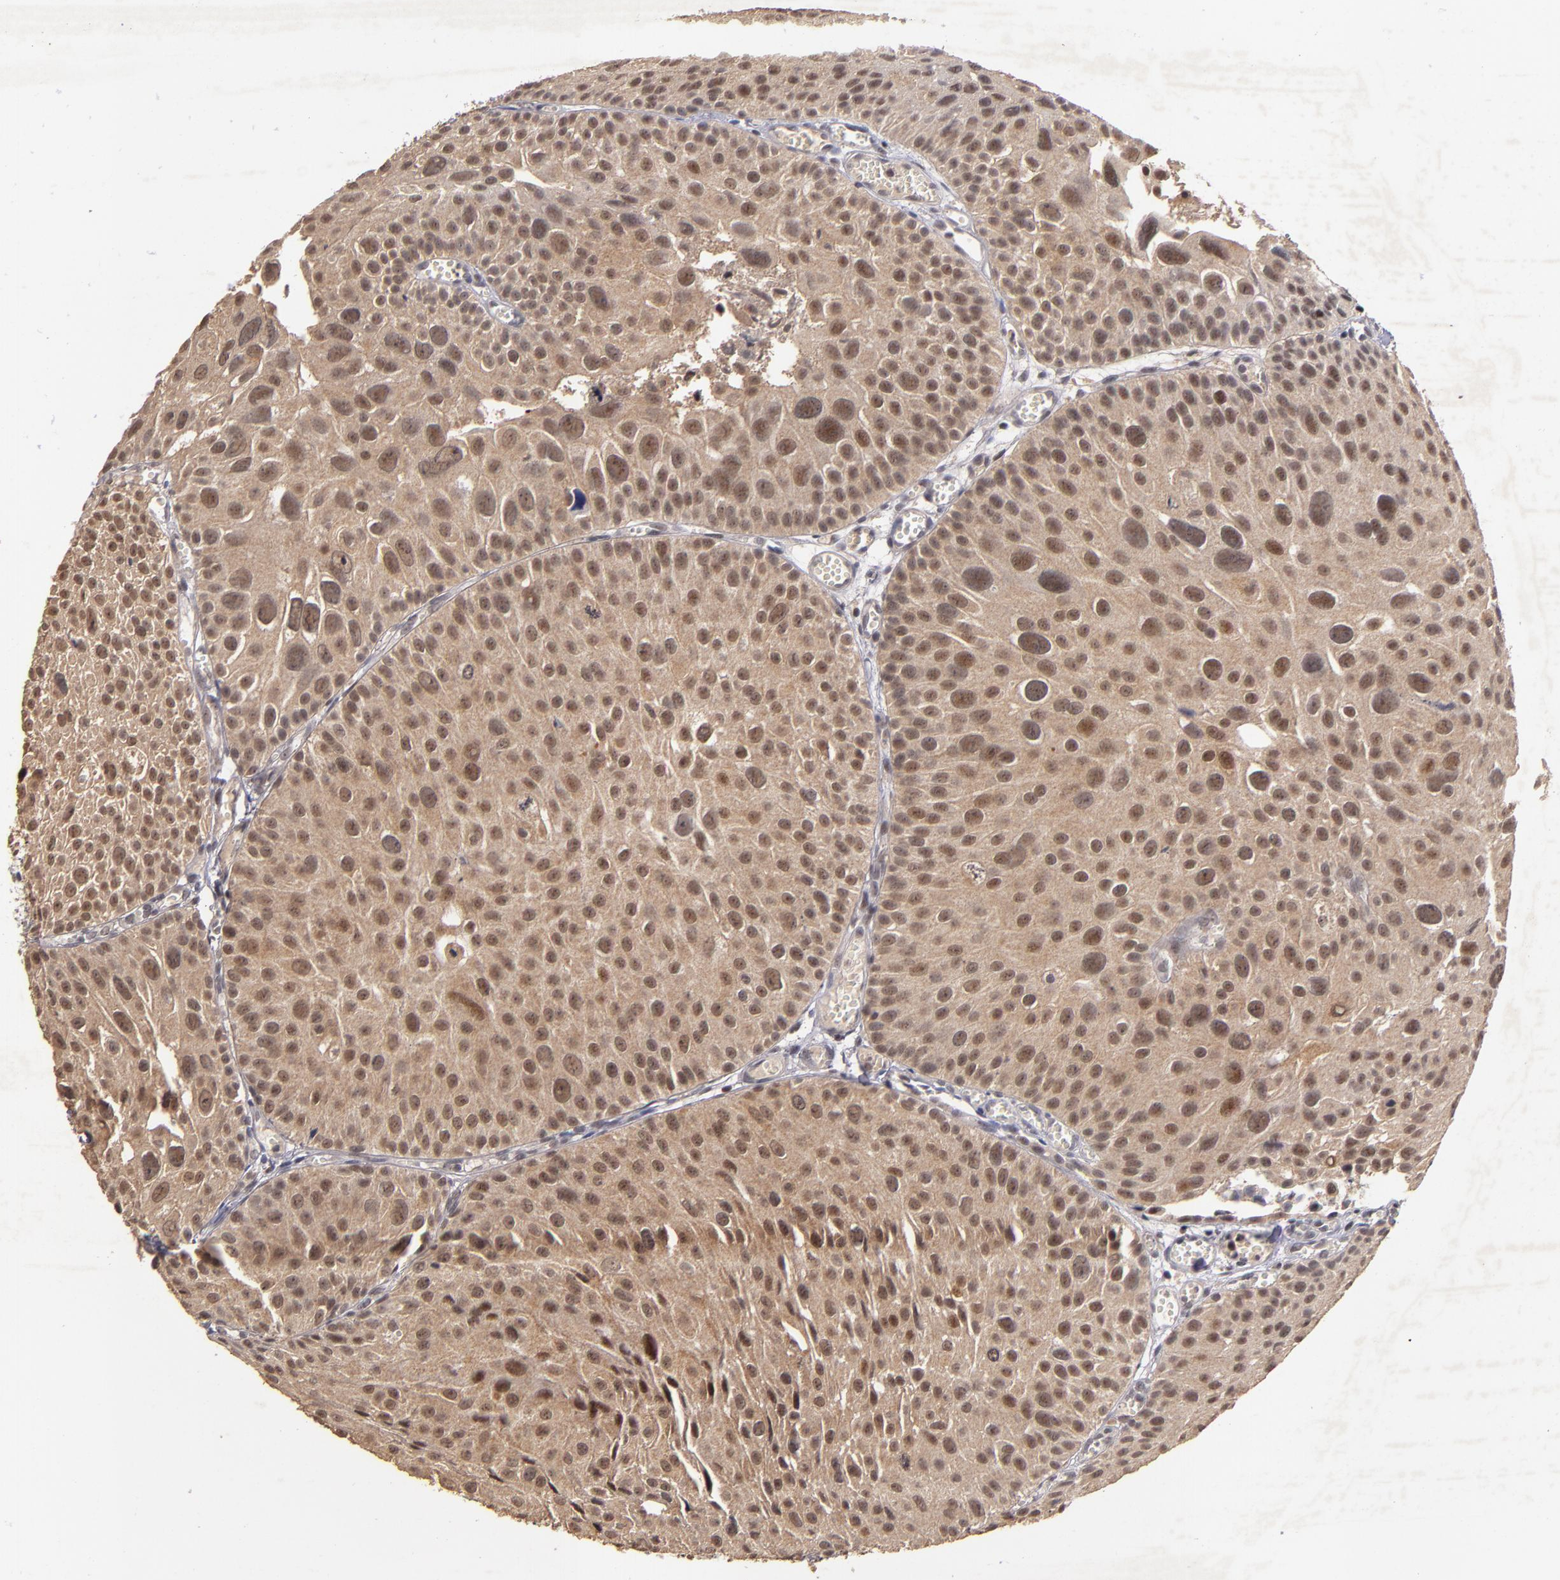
{"staining": {"intensity": "moderate", "quantity": ">75%", "location": "cytoplasmic/membranous,nuclear"}, "tissue": "urothelial cancer", "cell_type": "Tumor cells", "image_type": "cancer", "snomed": [{"axis": "morphology", "description": "Urothelial carcinoma, High grade"}, {"axis": "topography", "description": "Urinary bladder"}], "caption": "Urothelial cancer stained for a protein demonstrates moderate cytoplasmic/membranous and nuclear positivity in tumor cells.", "gene": "PCNX4", "patient": {"sex": "female", "age": 78}}